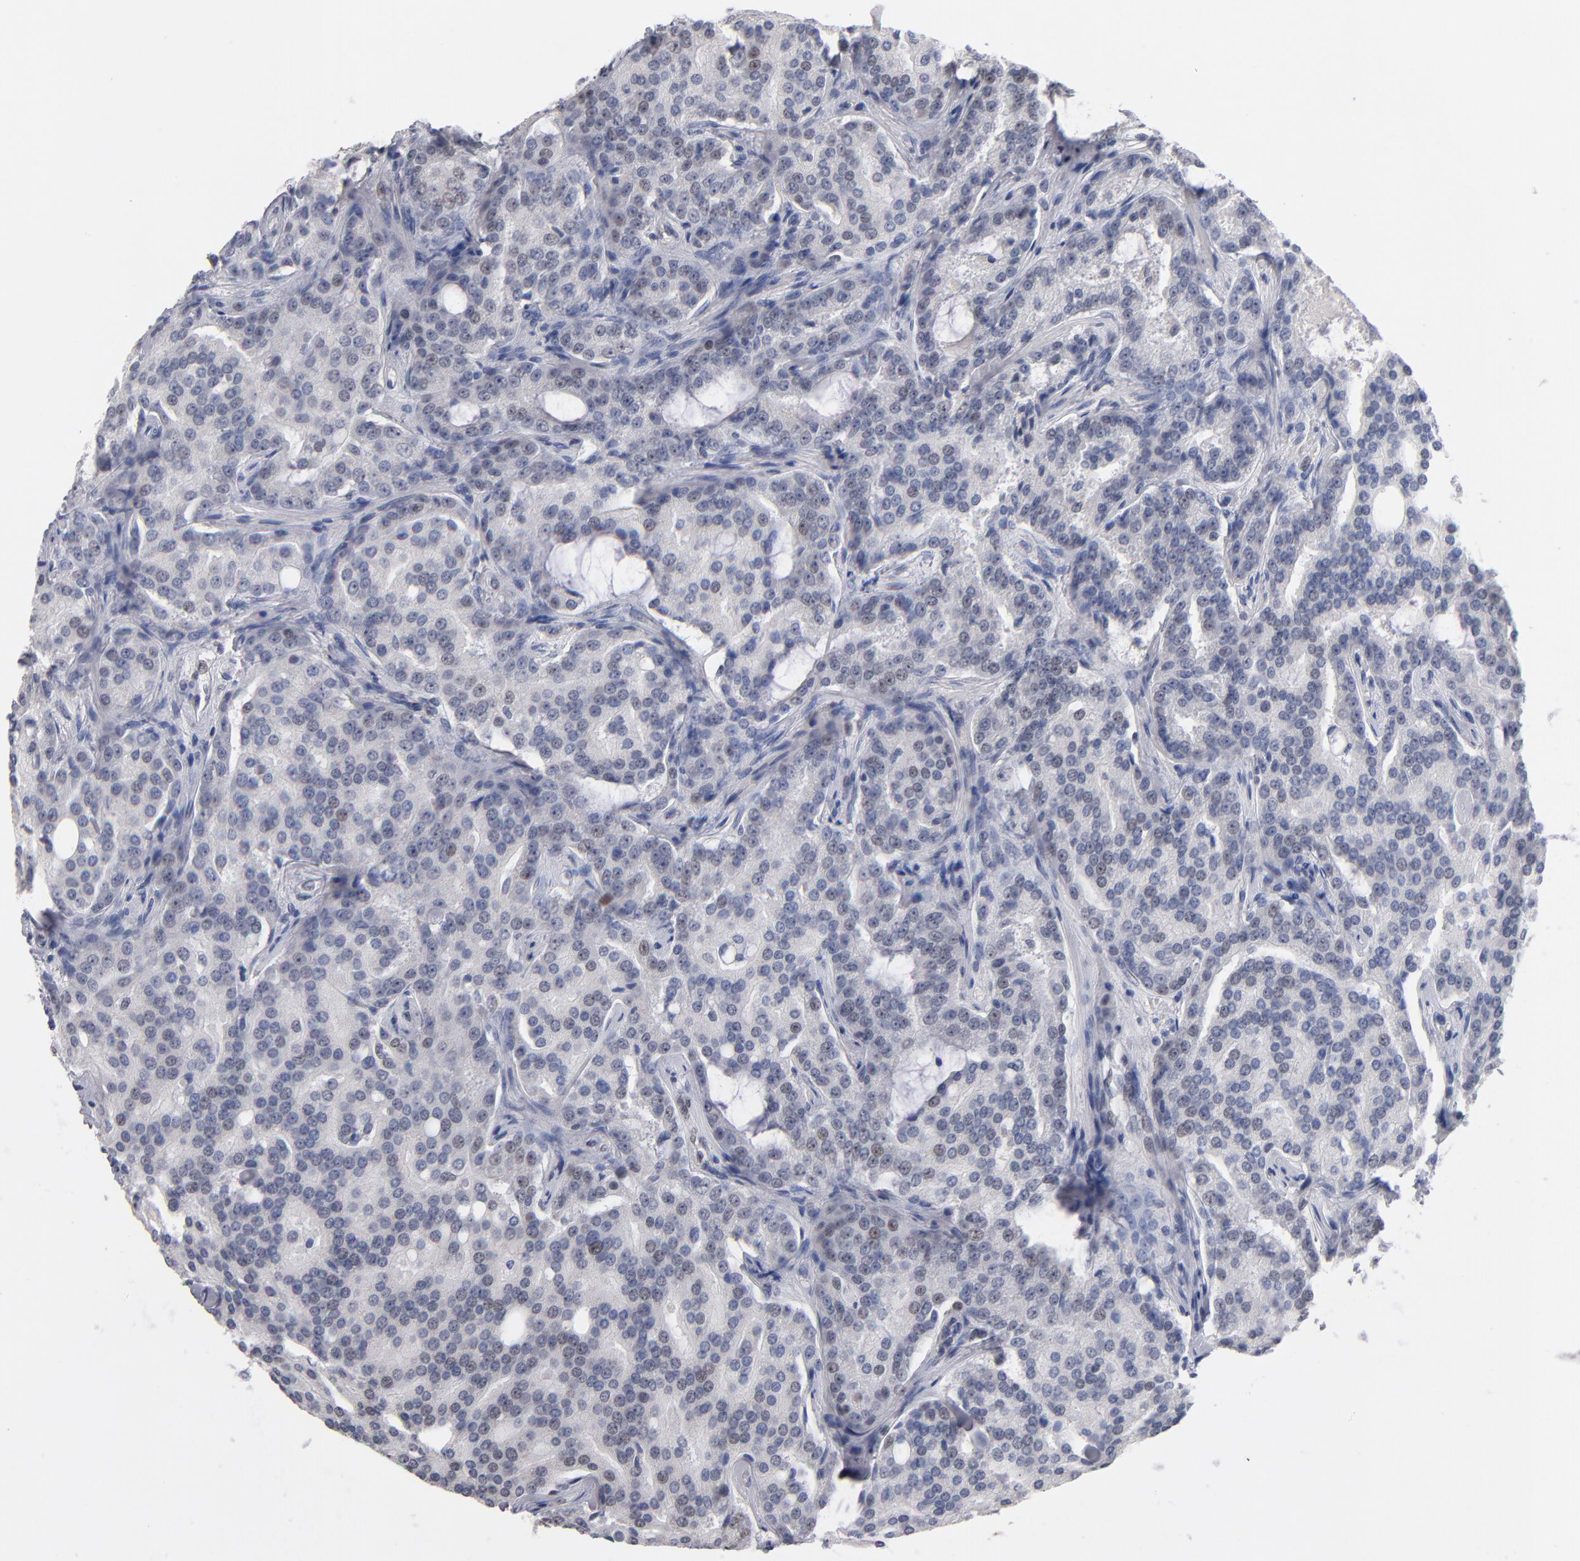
{"staining": {"intensity": "weak", "quantity": "<25%", "location": "nuclear"}, "tissue": "prostate cancer", "cell_type": "Tumor cells", "image_type": "cancer", "snomed": [{"axis": "morphology", "description": "Adenocarcinoma, High grade"}, {"axis": "topography", "description": "Prostate"}], "caption": "There is no significant staining in tumor cells of prostate cancer (adenocarcinoma (high-grade)). Nuclei are stained in blue.", "gene": "MN1", "patient": {"sex": "male", "age": 72}}